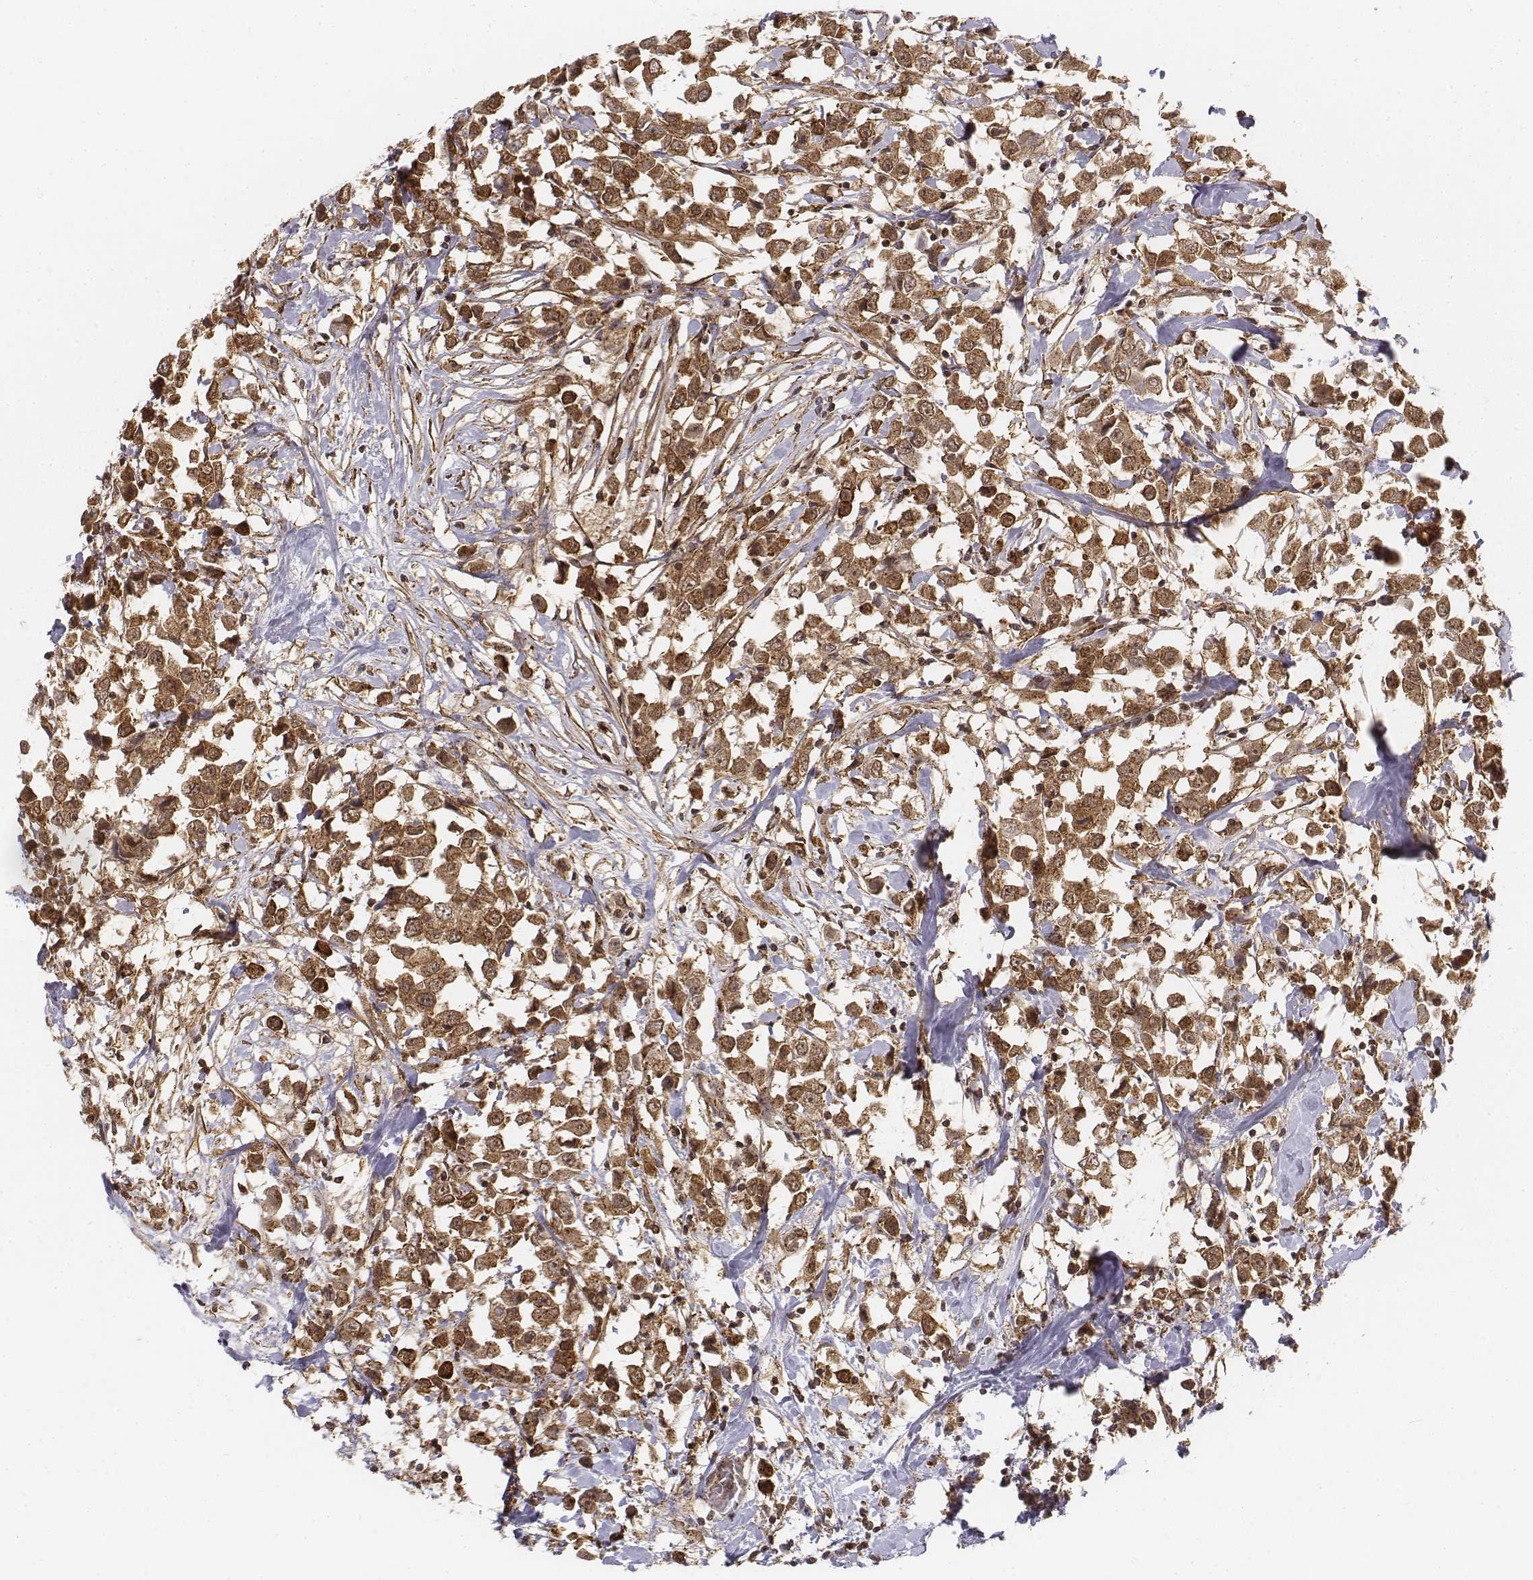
{"staining": {"intensity": "moderate", "quantity": ">75%", "location": "cytoplasmic/membranous,nuclear"}, "tissue": "breast cancer", "cell_type": "Tumor cells", "image_type": "cancer", "snomed": [{"axis": "morphology", "description": "Duct carcinoma"}, {"axis": "topography", "description": "Breast"}], "caption": "The histopathology image reveals a brown stain indicating the presence of a protein in the cytoplasmic/membranous and nuclear of tumor cells in breast cancer.", "gene": "ZFYVE19", "patient": {"sex": "female", "age": 61}}